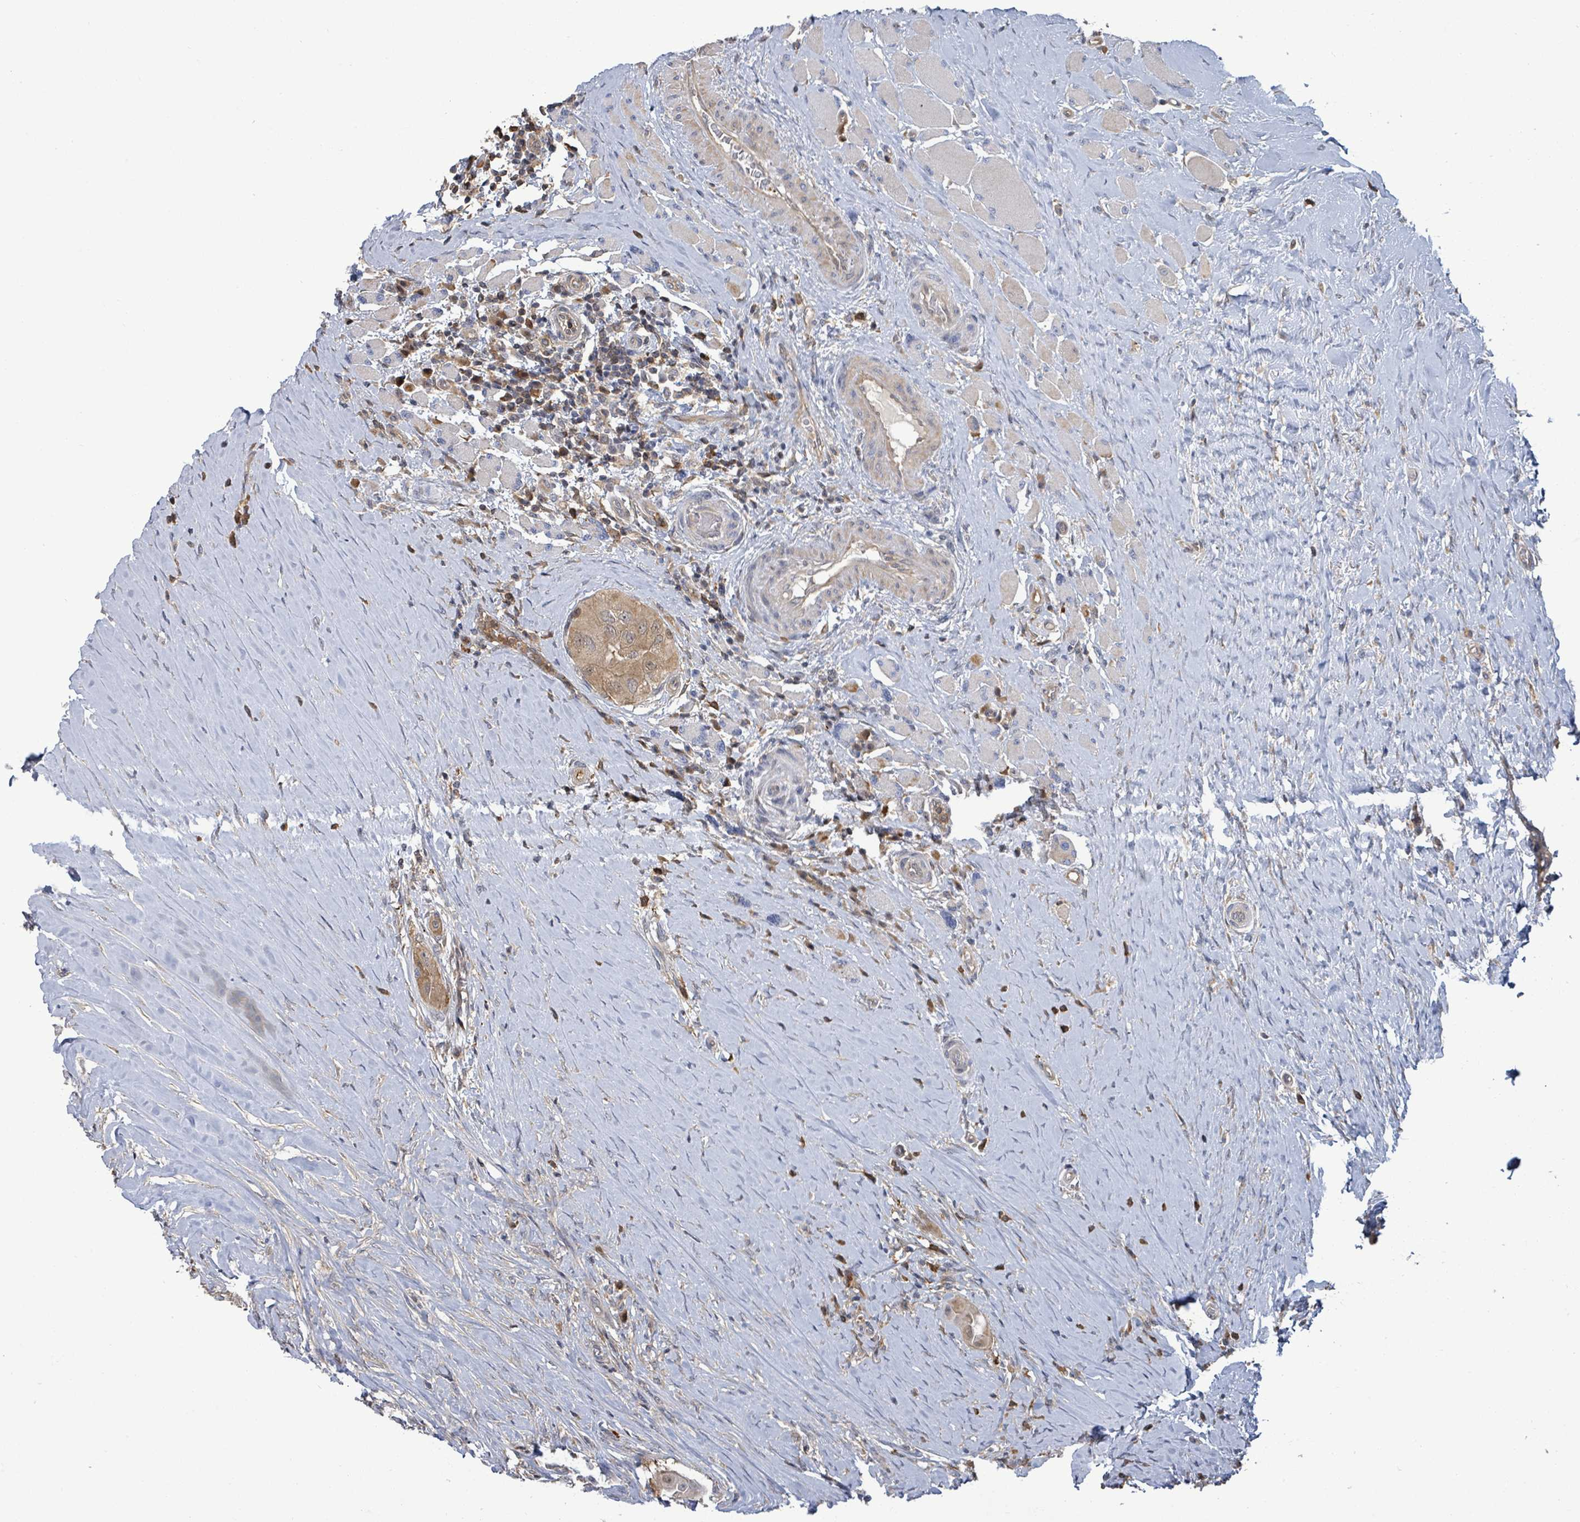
{"staining": {"intensity": "weak", "quantity": ">75%", "location": "cytoplasmic/membranous"}, "tissue": "thyroid cancer", "cell_type": "Tumor cells", "image_type": "cancer", "snomed": [{"axis": "morphology", "description": "Papillary adenocarcinoma, NOS"}, {"axis": "topography", "description": "Thyroid gland"}], "caption": "Immunohistochemical staining of thyroid cancer (papillary adenocarcinoma) reveals low levels of weak cytoplasmic/membranous positivity in about >75% of tumor cells.", "gene": "PGAM1", "patient": {"sex": "female", "age": 59}}